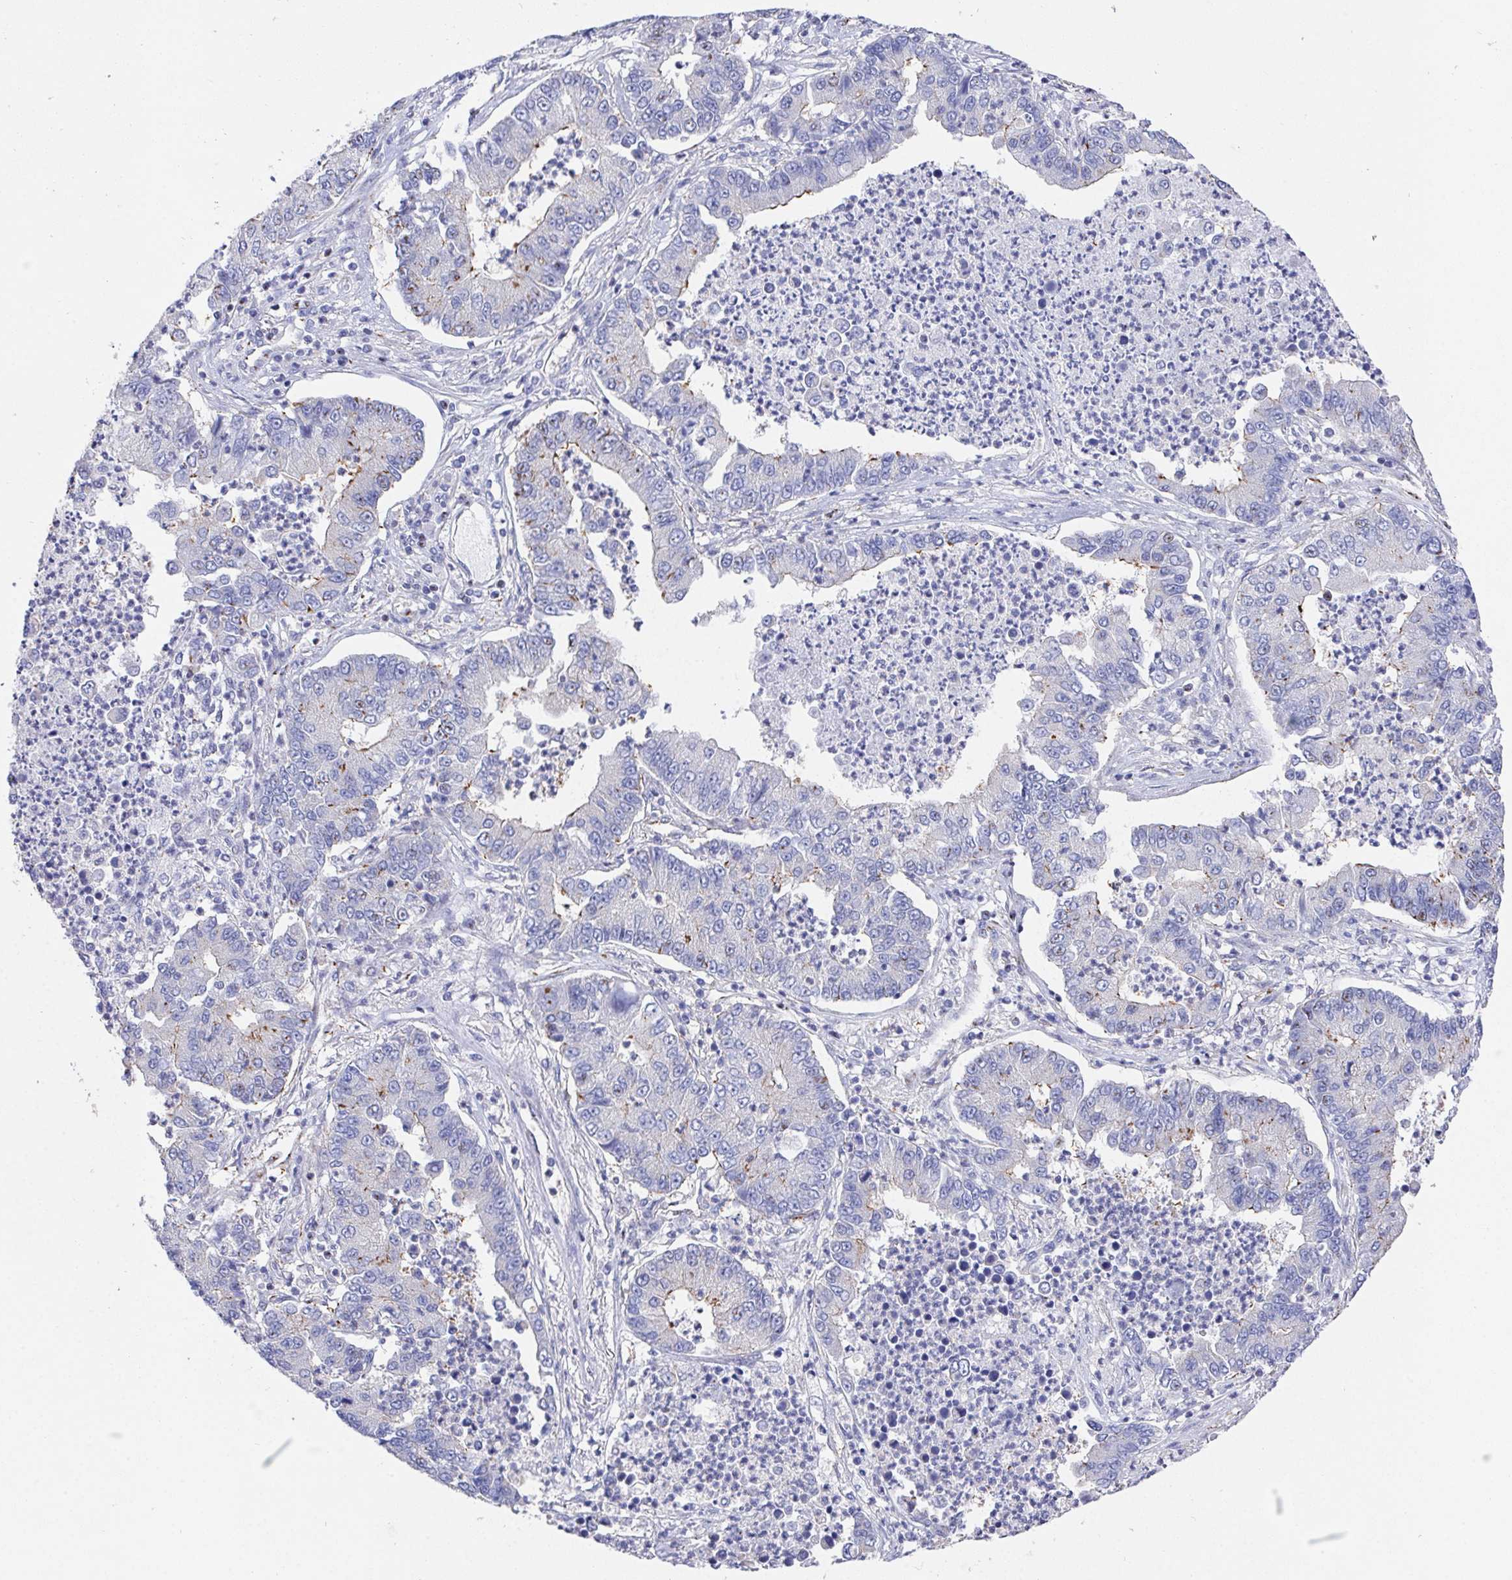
{"staining": {"intensity": "weak", "quantity": "<25%", "location": "cytoplasmic/membranous"}, "tissue": "lung cancer", "cell_type": "Tumor cells", "image_type": "cancer", "snomed": [{"axis": "morphology", "description": "Adenocarcinoma, NOS"}, {"axis": "topography", "description": "Lung"}], "caption": "A high-resolution photomicrograph shows IHC staining of lung cancer, which displays no significant staining in tumor cells. (DAB (3,3'-diaminobenzidine) immunohistochemistry visualized using brightfield microscopy, high magnification).", "gene": "PRG3", "patient": {"sex": "female", "age": 57}}